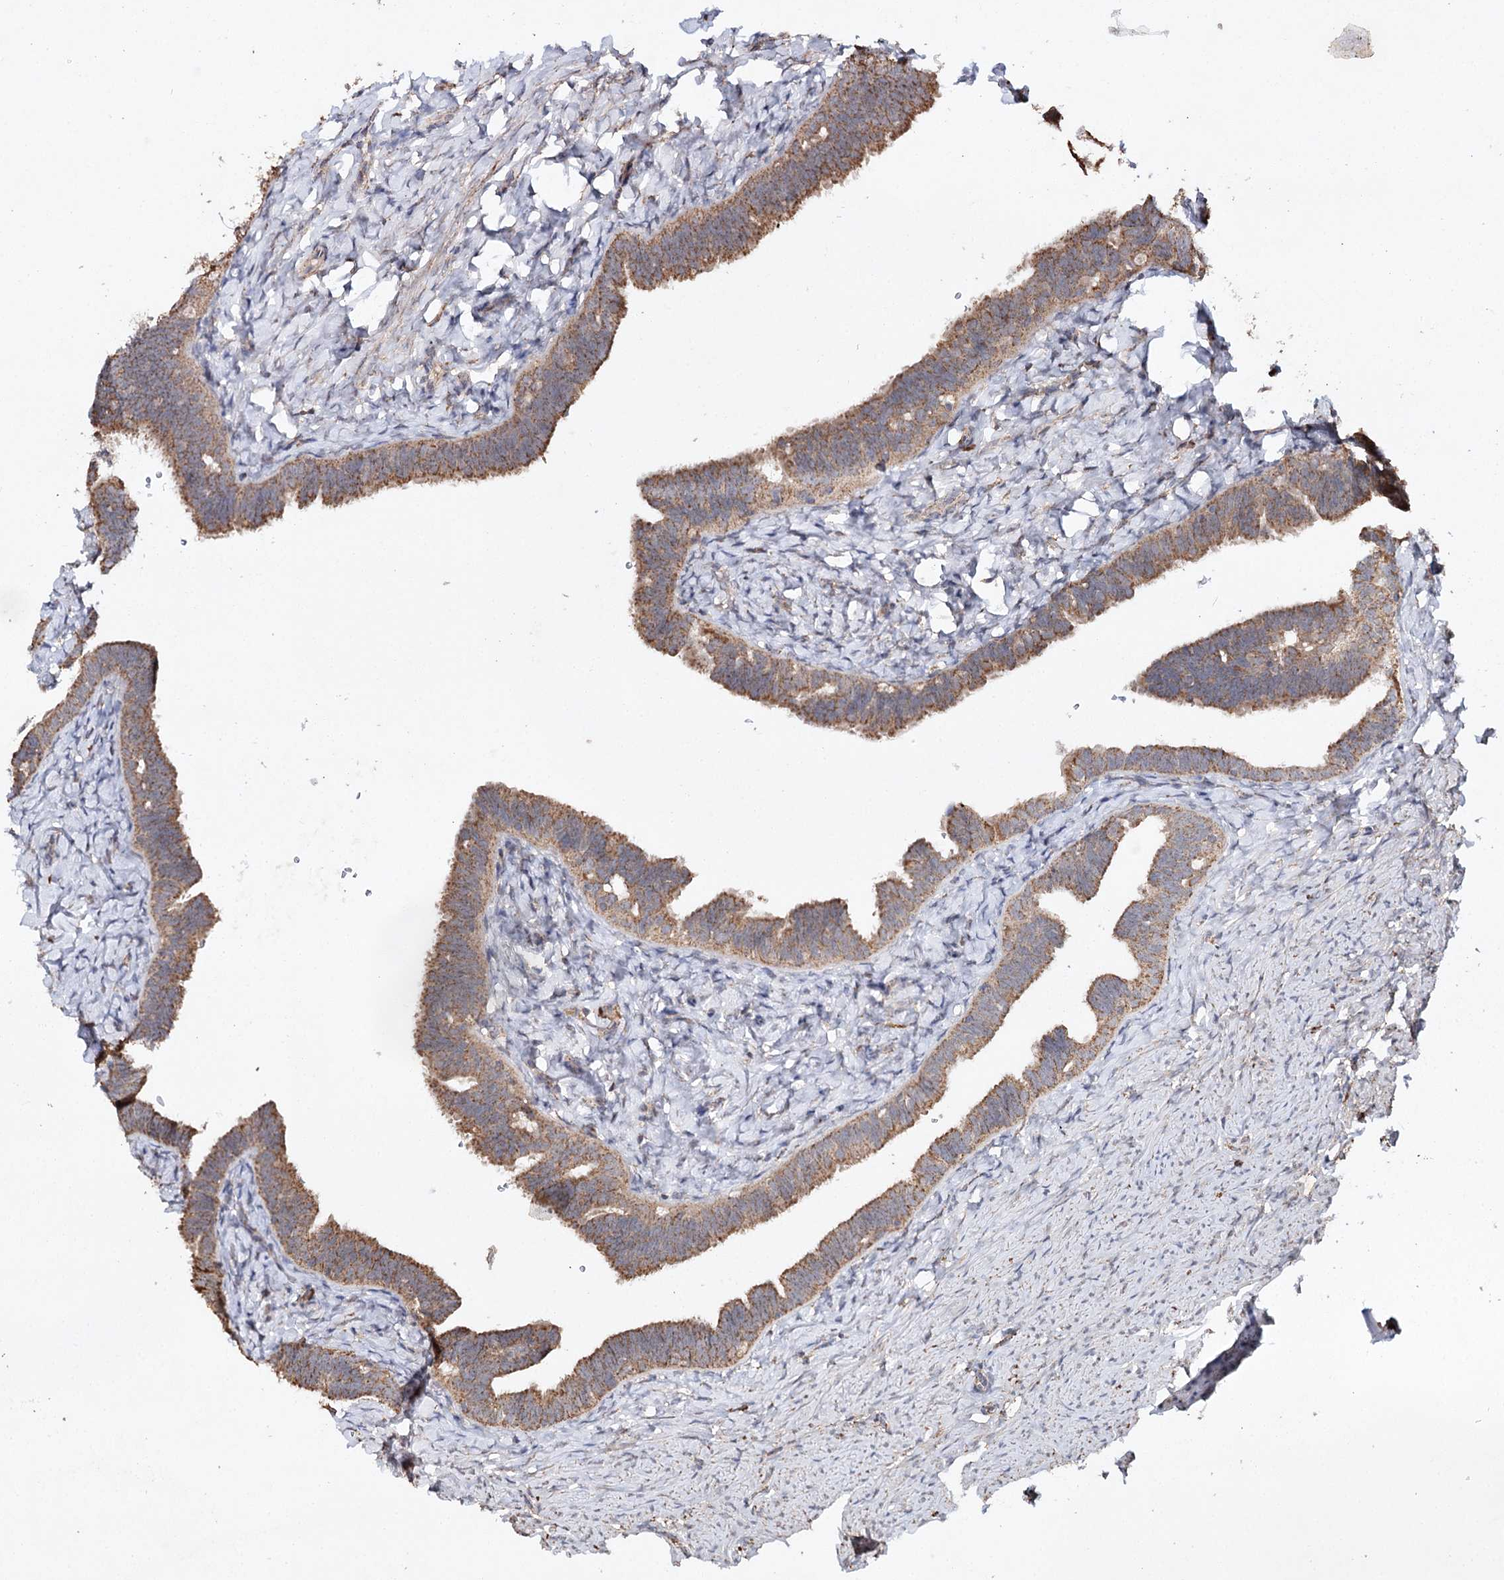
{"staining": {"intensity": "moderate", "quantity": ">75%", "location": "cytoplasmic/membranous"}, "tissue": "fallopian tube", "cell_type": "Glandular cells", "image_type": "normal", "snomed": [{"axis": "morphology", "description": "Normal tissue, NOS"}, {"axis": "topography", "description": "Fallopian tube"}], "caption": "This image shows unremarkable fallopian tube stained with immunohistochemistry to label a protein in brown. The cytoplasmic/membranous of glandular cells show moderate positivity for the protein. Nuclei are counter-stained blue.", "gene": "PIK3CB", "patient": {"sex": "female", "age": 39}}